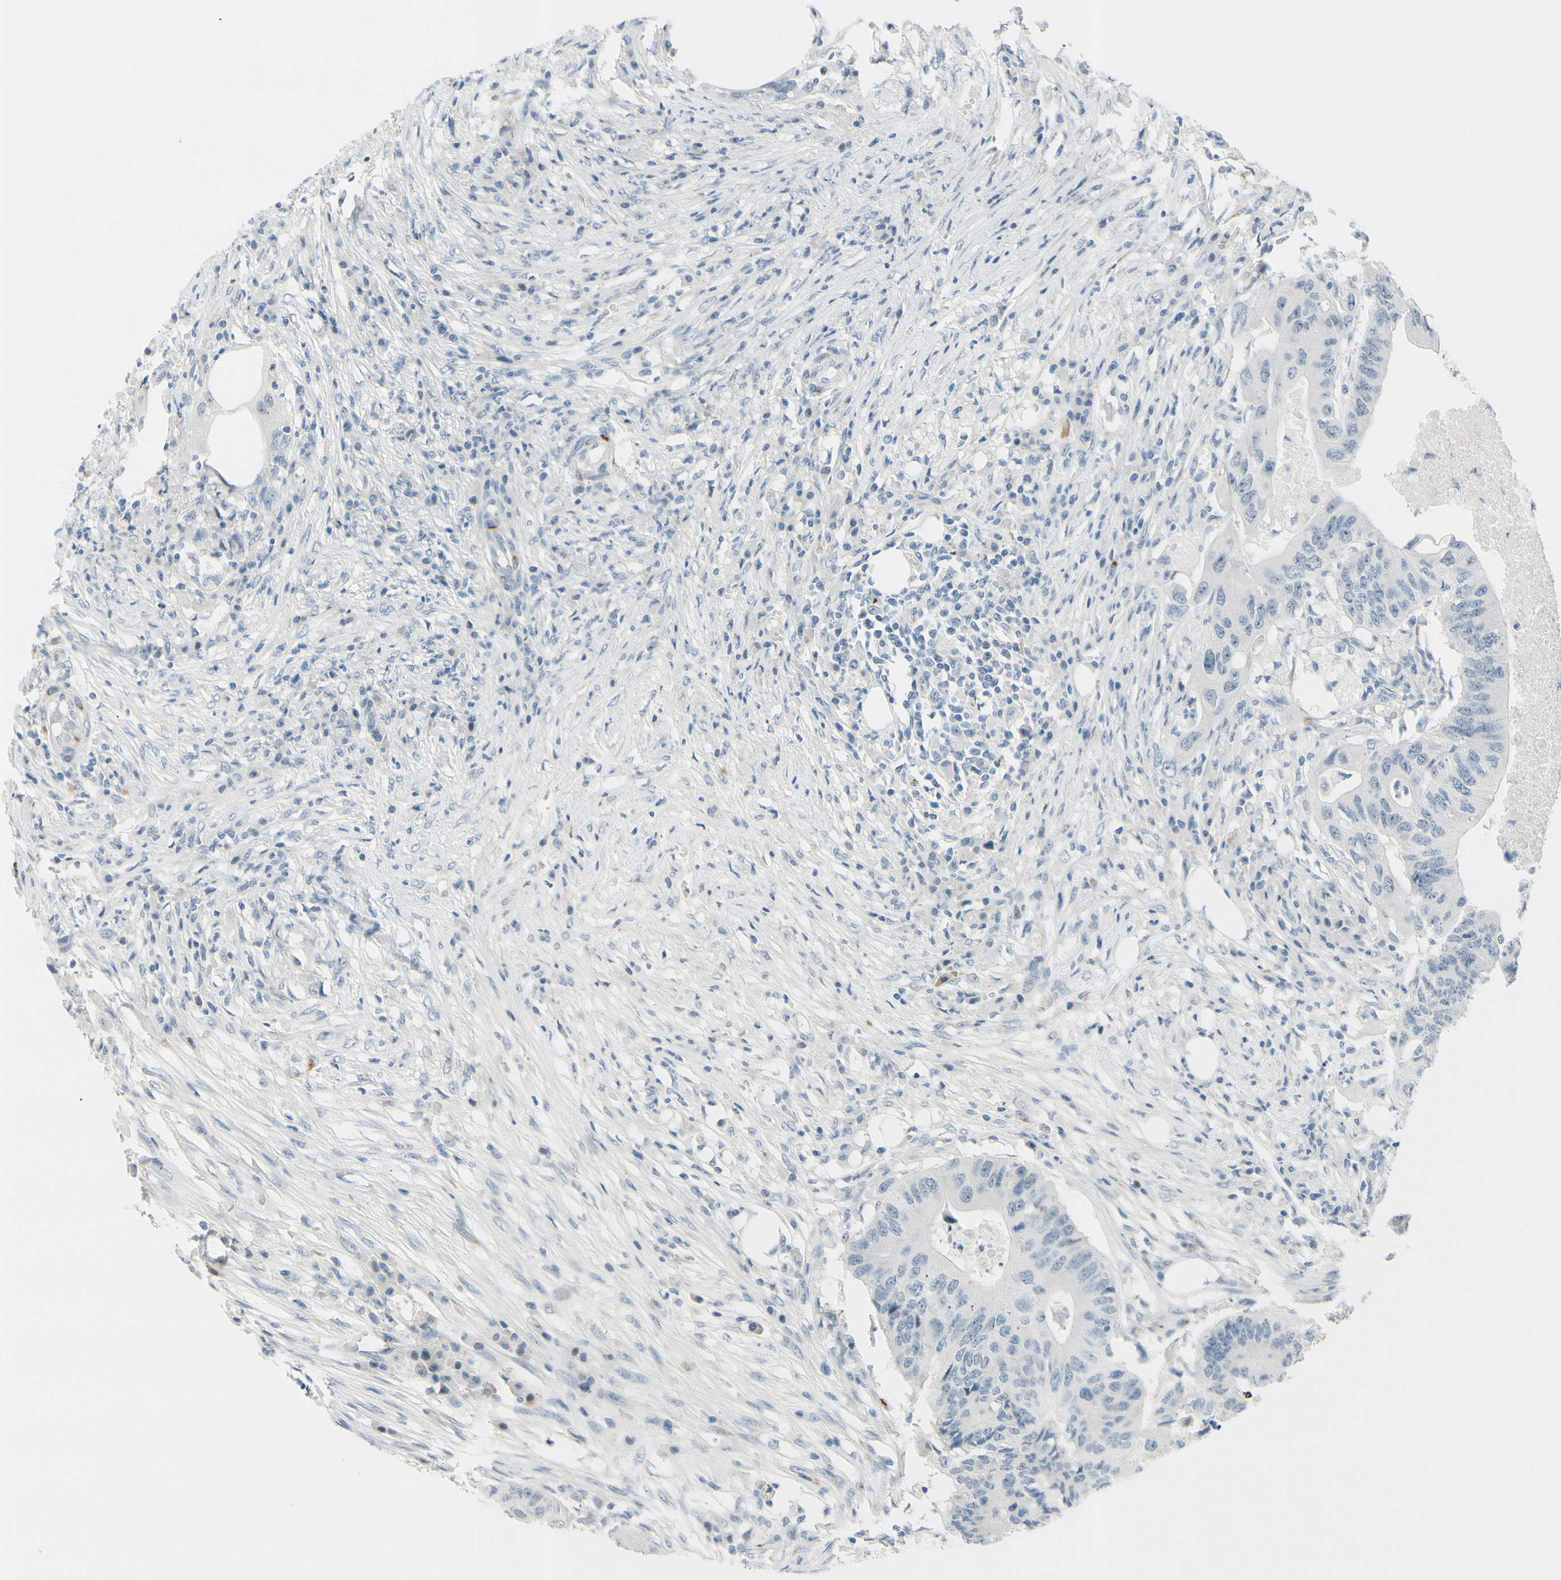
{"staining": {"intensity": "negative", "quantity": "none", "location": "none"}, "tissue": "colorectal cancer", "cell_type": "Tumor cells", "image_type": "cancer", "snomed": [{"axis": "morphology", "description": "Adenocarcinoma, NOS"}, {"axis": "topography", "description": "Colon"}], "caption": "DAB immunohistochemical staining of human adenocarcinoma (colorectal) reveals no significant positivity in tumor cells.", "gene": "B4GALNT1", "patient": {"sex": "male", "age": 71}}